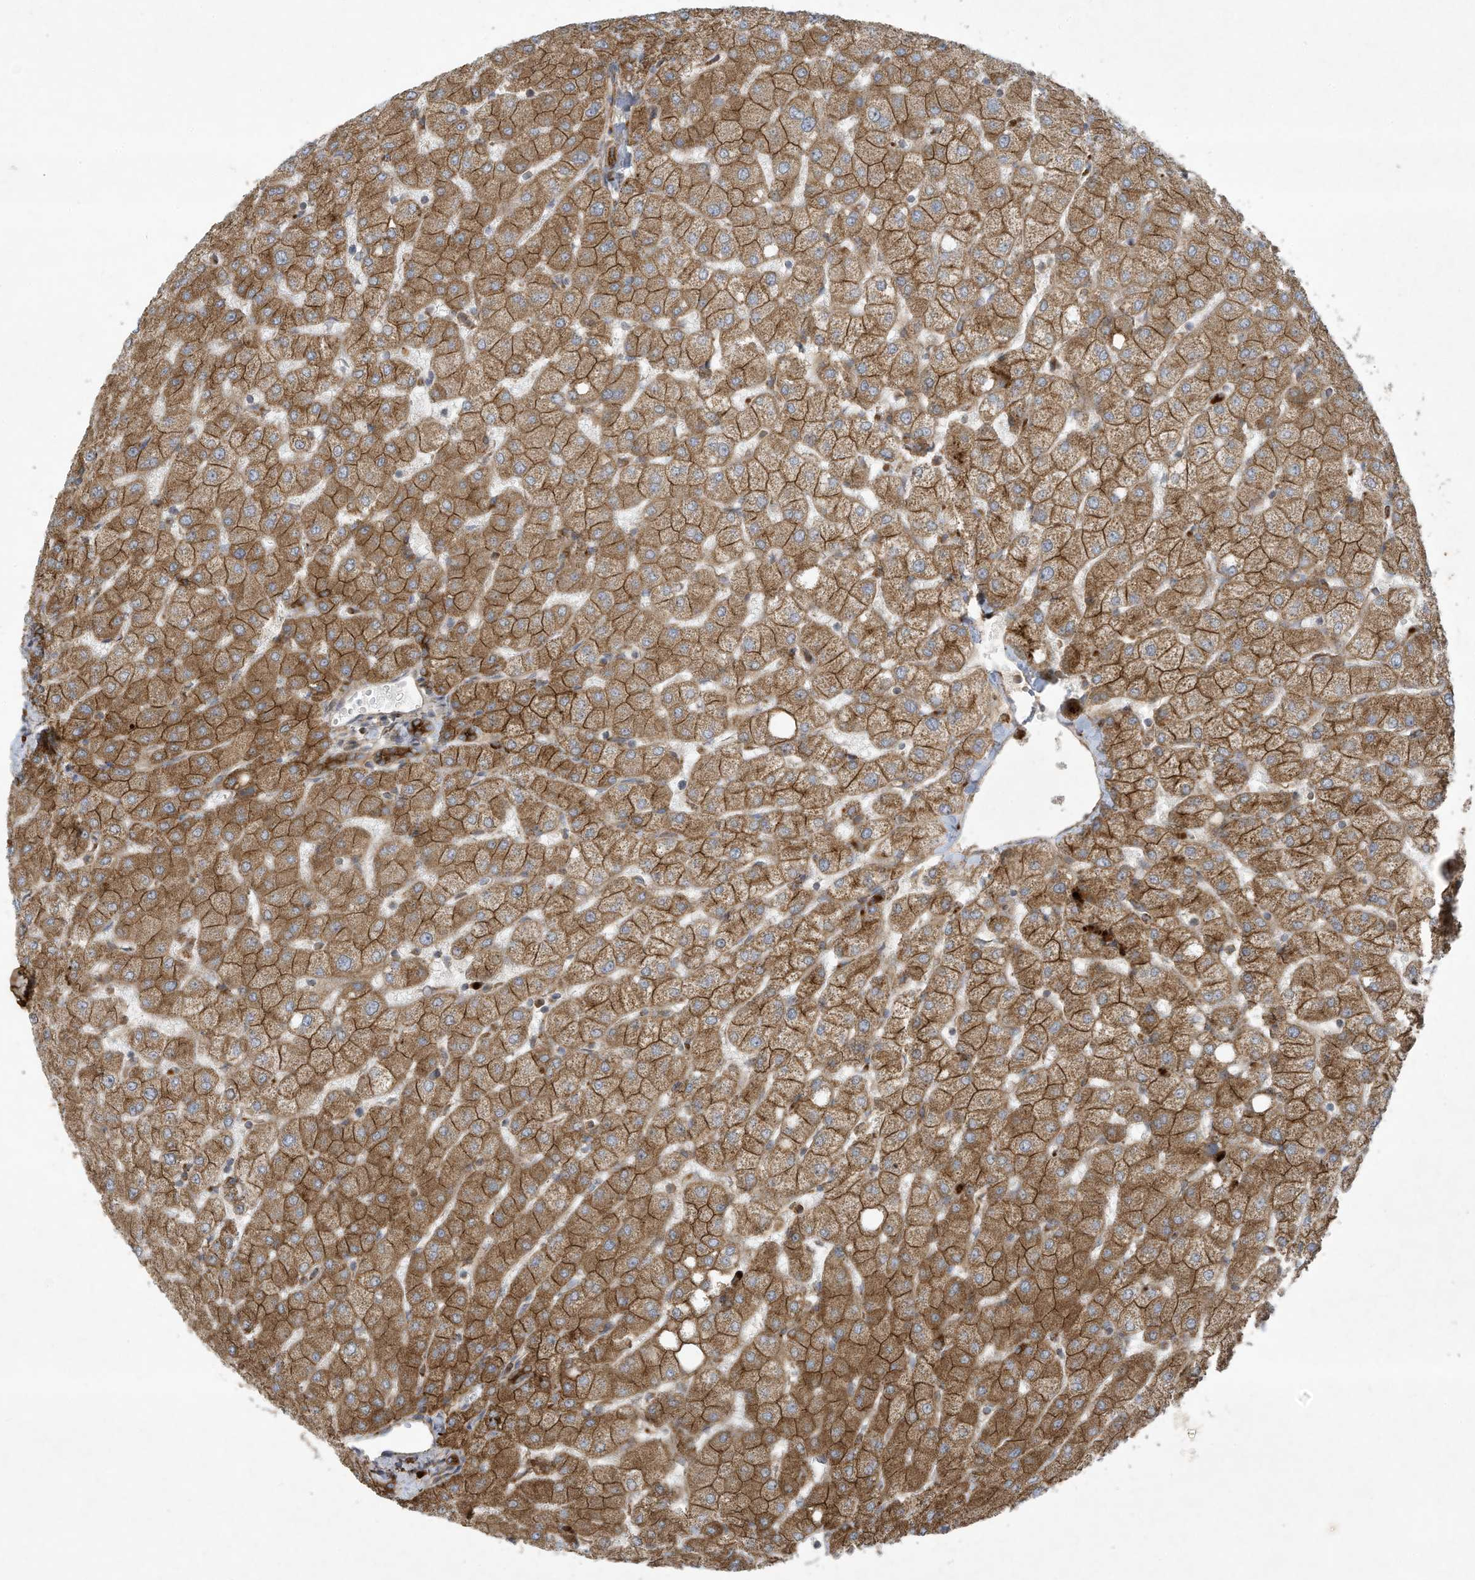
{"staining": {"intensity": "strong", "quantity": ">75%", "location": "cytoplasmic/membranous"}, "tissue": "liver", "cell_type": "Cholangiocytes", "image_type": "normal", "snomed": [{"axis": "morphology", "description": "Normal tissue, NOS"}, {"axis": "topography", "description": "Liver"}], "caption": "Cholangiocytes demonstrate high levels of strong cytoplasmic/membranous positivity in about >75% of cells in benign liver. (Brightfield microscopy of DAB IHC at high magnification).", "gene": "C2orf74", "patient": {"sex": "female", "age": 54}}